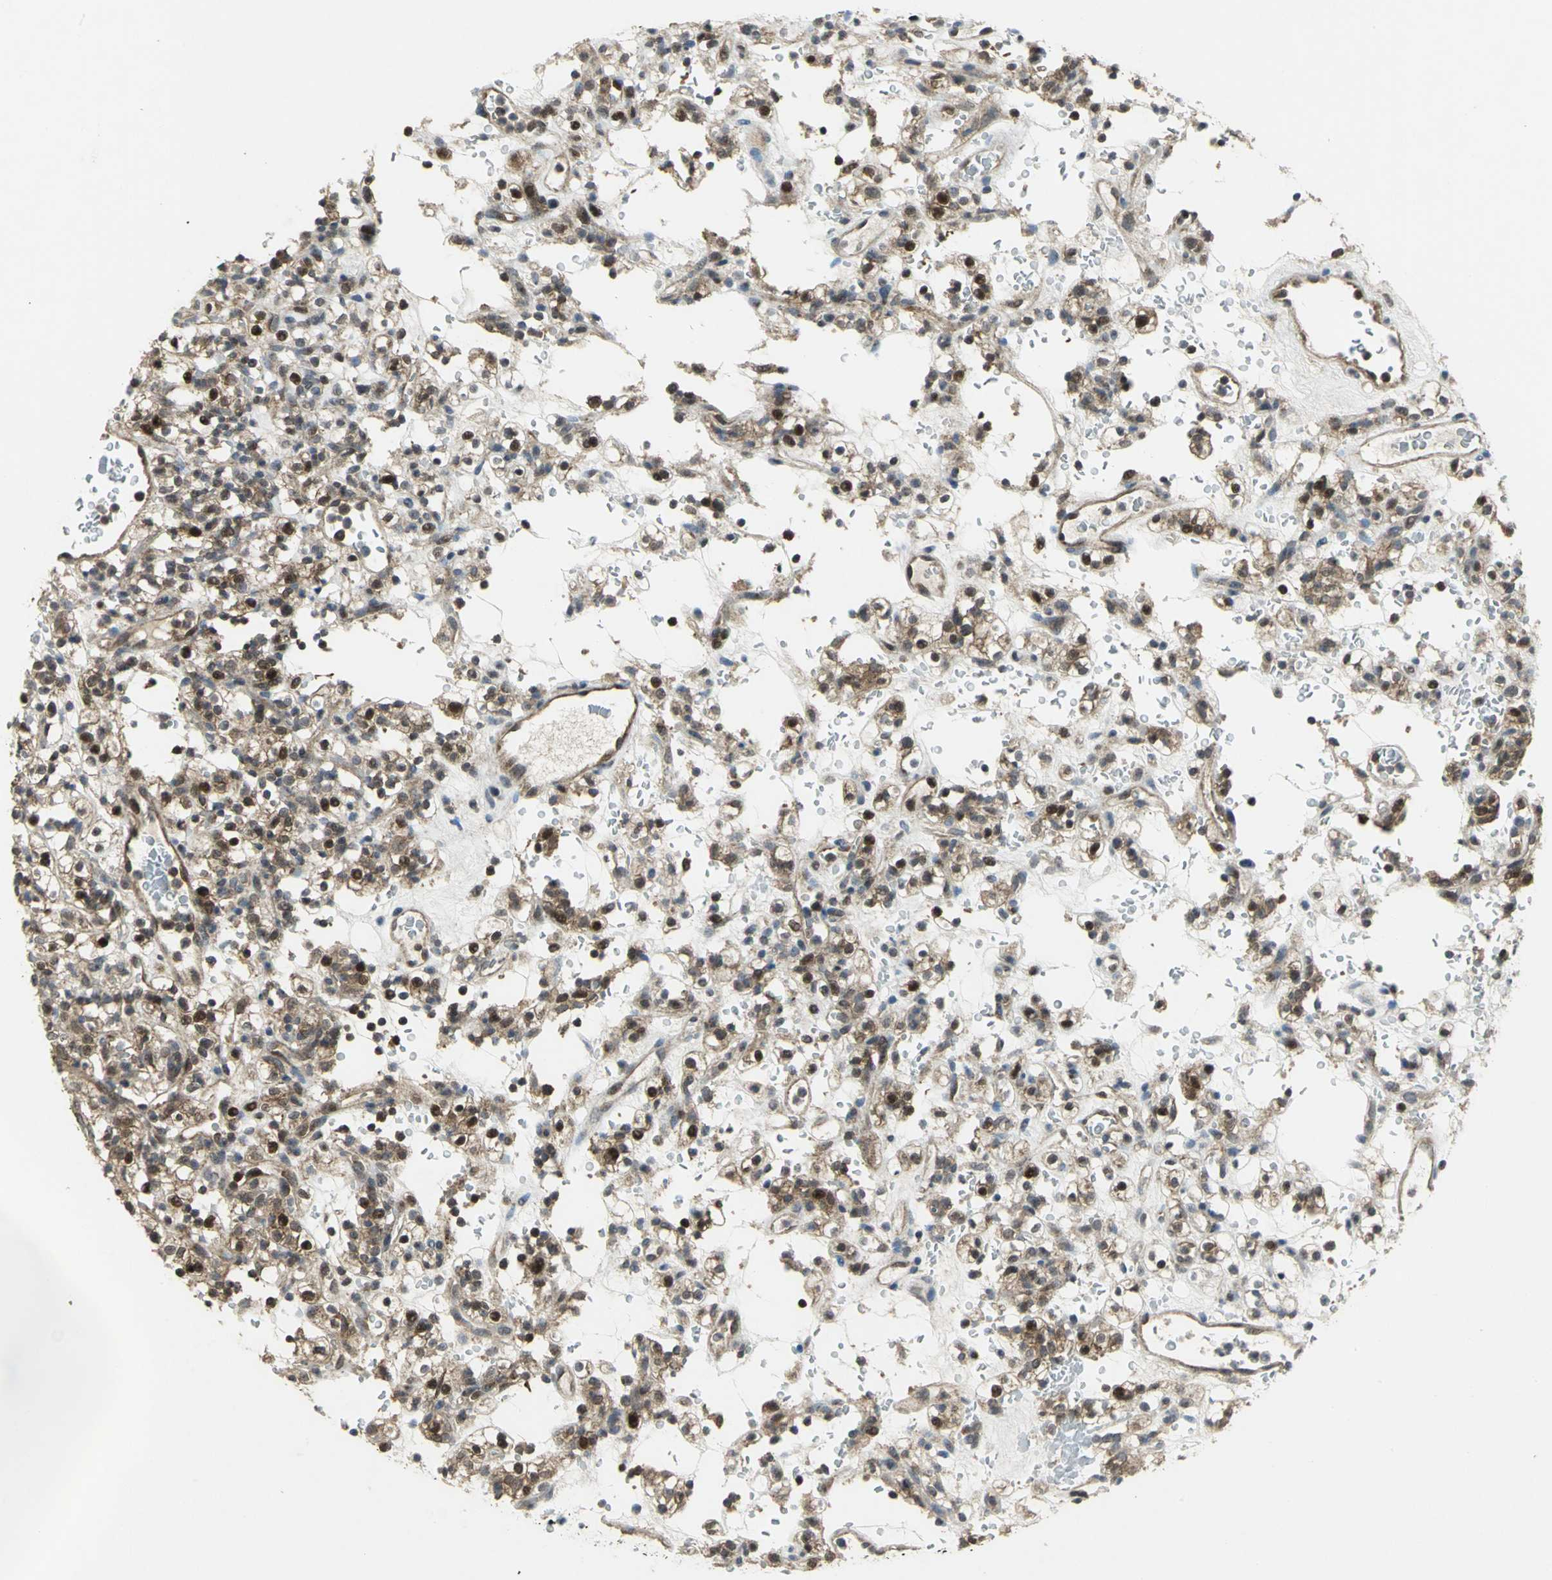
{"staining": {"intensity": "strong", "quantity": ">75%", "location": "cytoplasmic/membranous,nuclear"}, "tissue": "renal cancer", "cell_type": "Tumor cells", "image_type": "cancer", "snomed": [{"axis": "morphology", "description": "Normal tissue, NOS"}, {"axis": "morphology", "description": "Adenocarcinoma, NOS"}, {"axis": "topography", "description": "Kidney"}], "caption": "Protein expression analysis of renal adenocarcinoma shows strong cytoplasmic/membranous and nuclear staining in about >75% of tumor cells. (DAB (3,3'-diaminobenzidine) IHC with brightfield microscopy, high magnification).", "gene": "PPIA", "patient": {"sex": "female", "age": 72}}